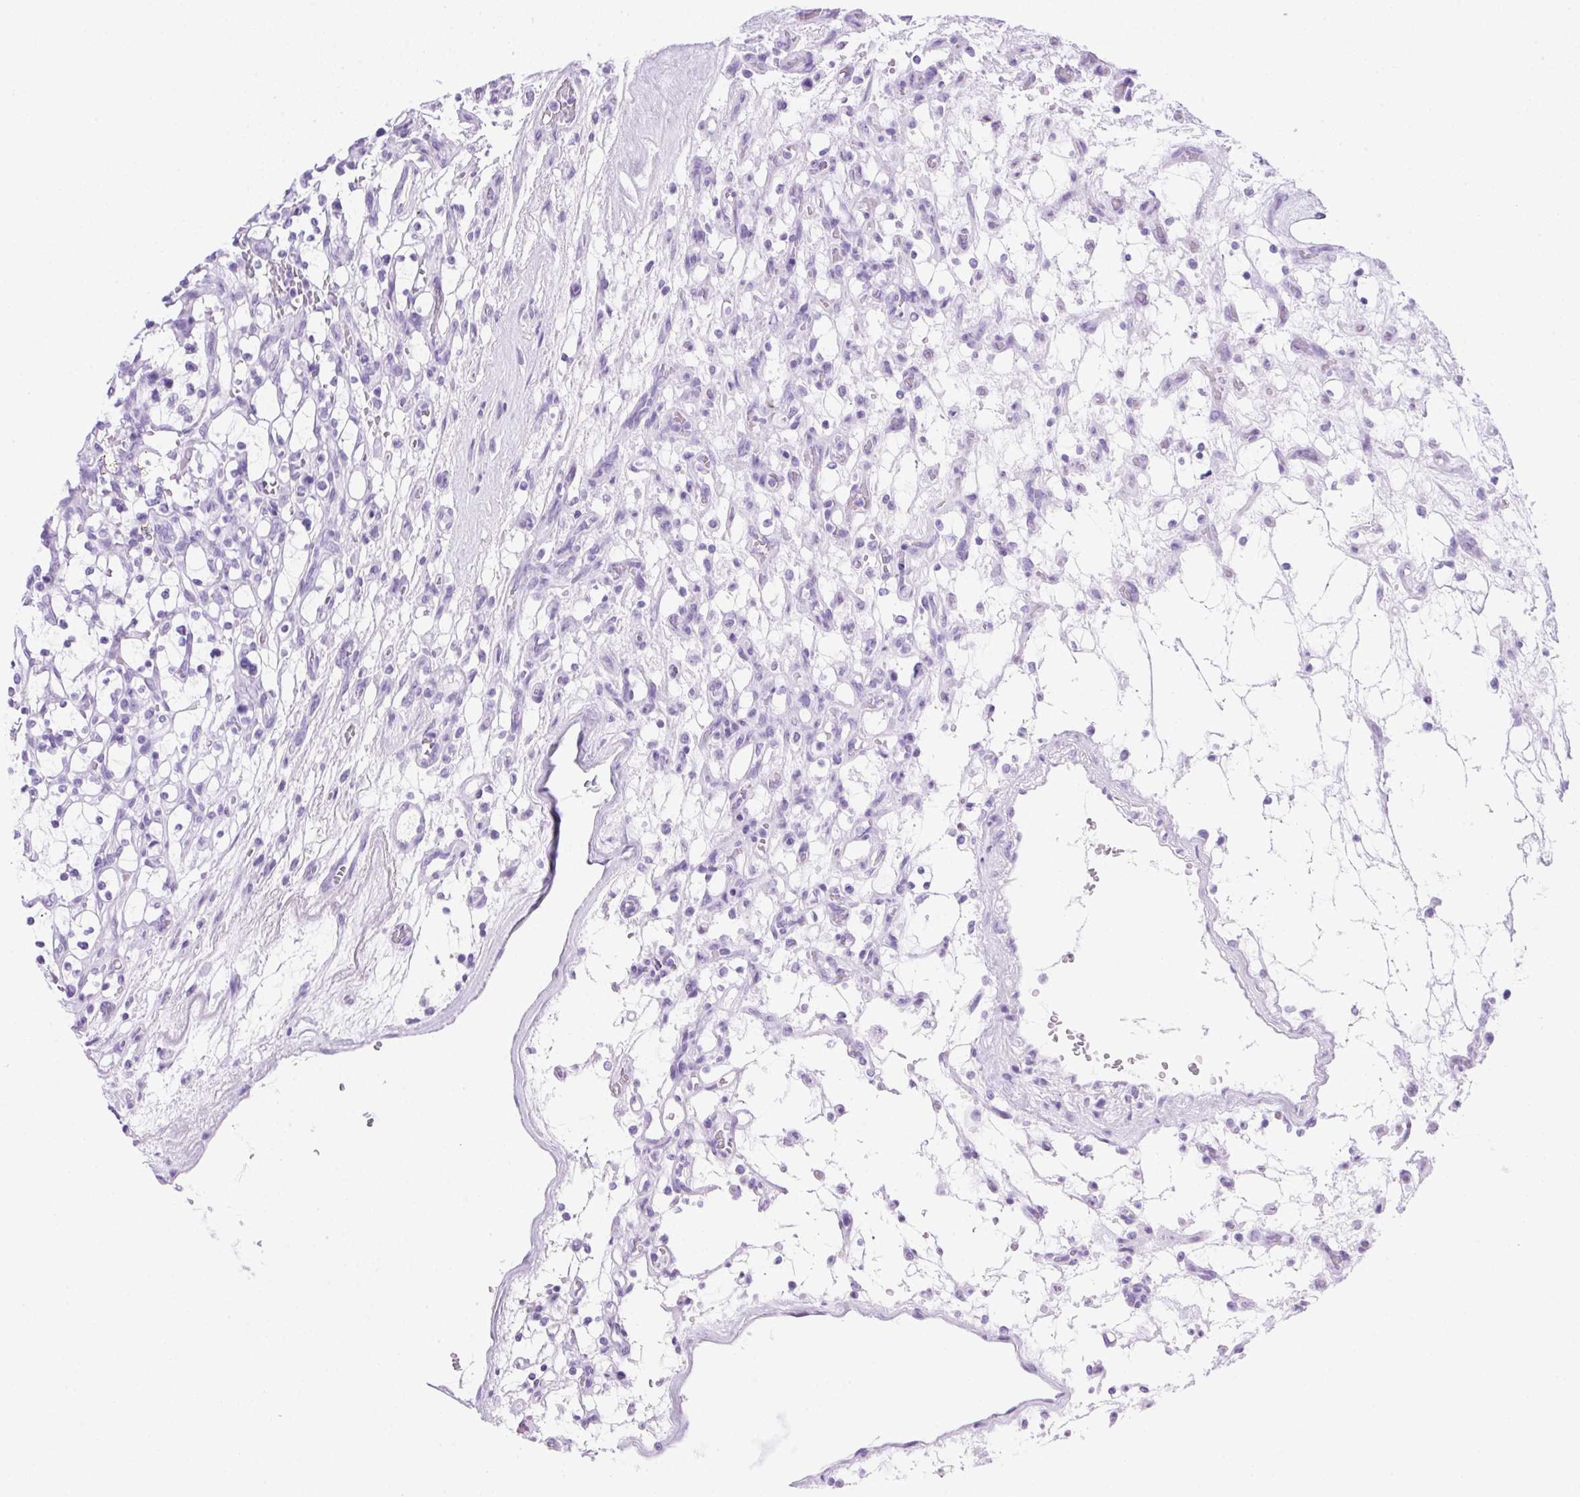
{"staining": {"intensity": "negative", "quantity": "none", "location": "none"}, "tissue": "renal cancer", "cell_type": "Tumor cells", "image_type": "cancer", "snomed": [{"axis": "morphology", "description": "Adenocarcinoma, NOS"}, {"axis": "topography", "description": "Kidney"}], "caption": "IHC photomicrograph of adenocarcinoma (renal) stained for a protein (brown), which reveals no expression in tumor cells.", "gene": "SPACA5B", "patient": {"sex": "female", "age": 69}}